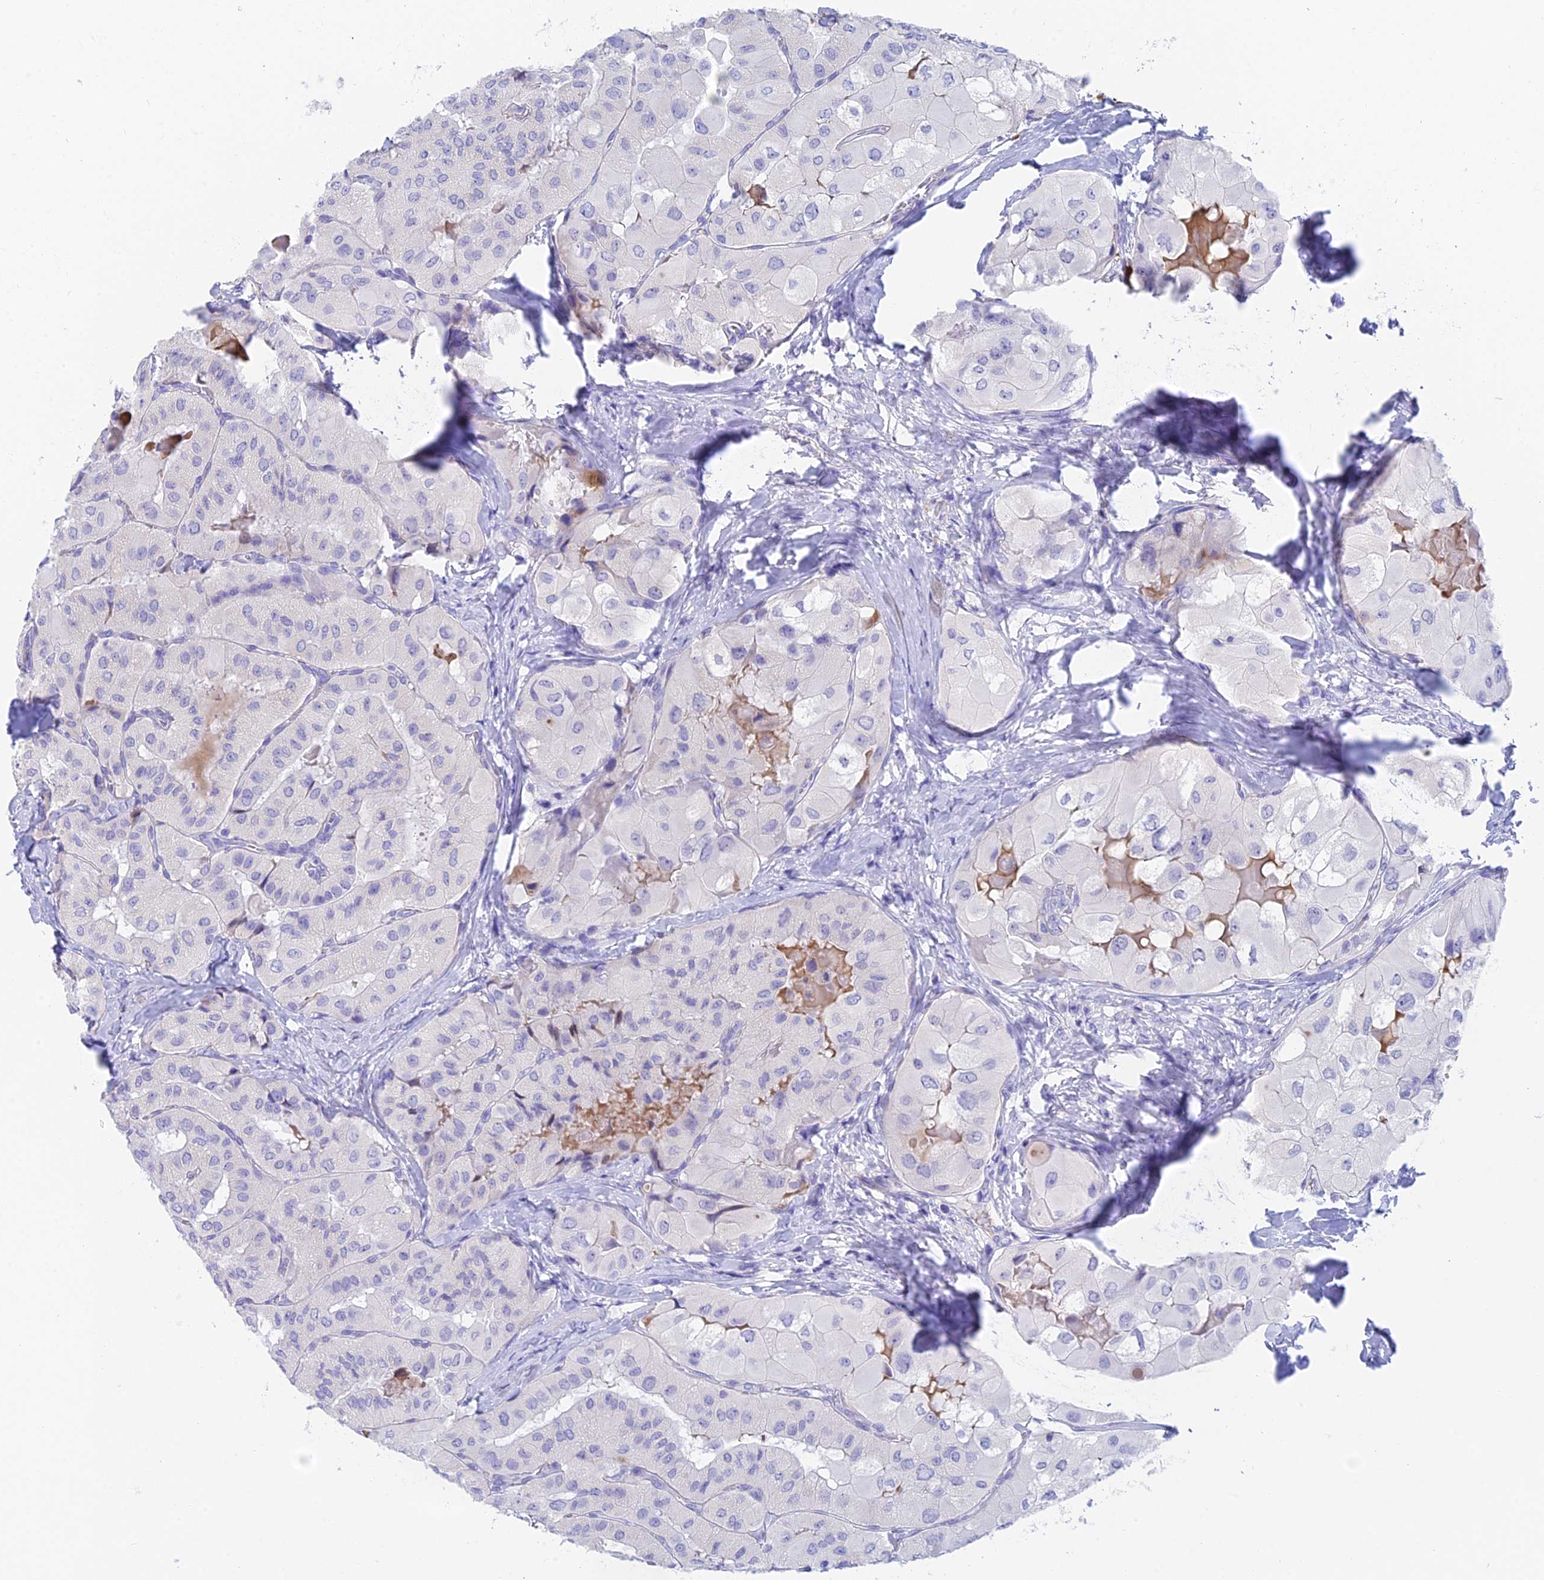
{"staining": {"intensity": "negative", "quantity": "none", "location": "none"}, "tissue": "thyroid cancer", "cell_type": "Tumor cells", "image_type": "cancer", "snomed": [{"axis": "morphology", "description": "Normal tissue, NOS"}, {"axis": "morphology", "description": "Papillary adenocarcinoma, NOS"}, {"axis": "topography", "description": "Thyroid gland"}], "caption": "Protein analysis of papillary adenocarcinoma (thyroid) exhibits no significant staining in tumor cells.", "gene": "ADAMTS13", "patient": {"sex": "female", "age": 59}}